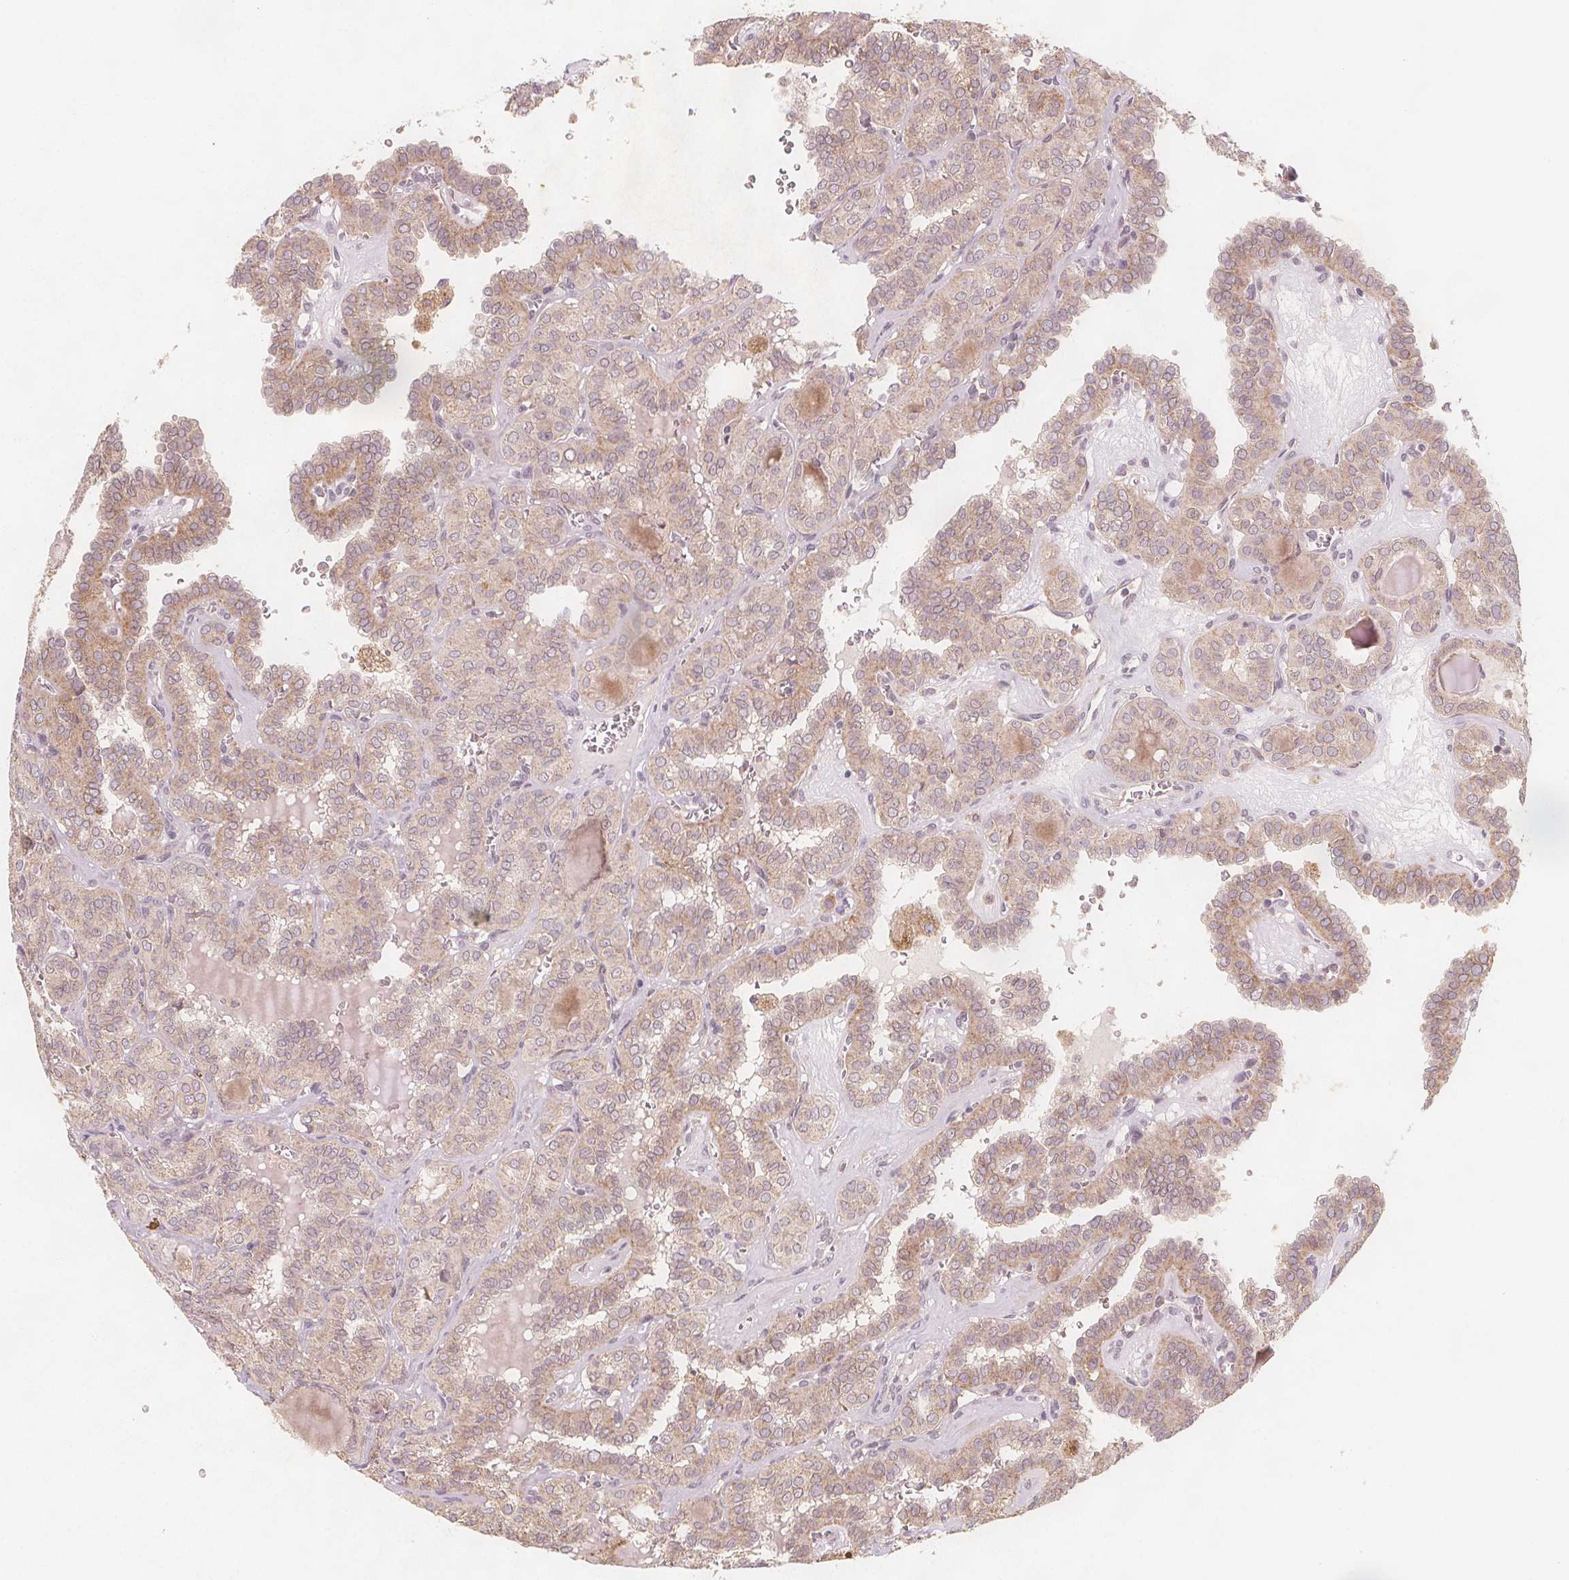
{"staining": {"intensity": "weak", "quantity": "25%-75%", "location": "cytoplasmic/membranous"}, "tissue": "thyroid cancer", "cell_type": "Tumor cells", "image_type": "cancer", "snomed": [{"axis": "morphology", "description": "Papillary adenocarcinoma, NOS"}, {"axis": "topography", "description": "Thyroid gland"}], "caption": "DAB (3,3'-diaminobenzidine) immunohistochemical staining of thyroid cancer (papillary adenocarcinoma) displays weak cytoplasmic/membranous protein staining in approximately 25%-75% of tumor cells.", "gene": "NCSTN", "patient": {"sex": "female", "age": 41}}